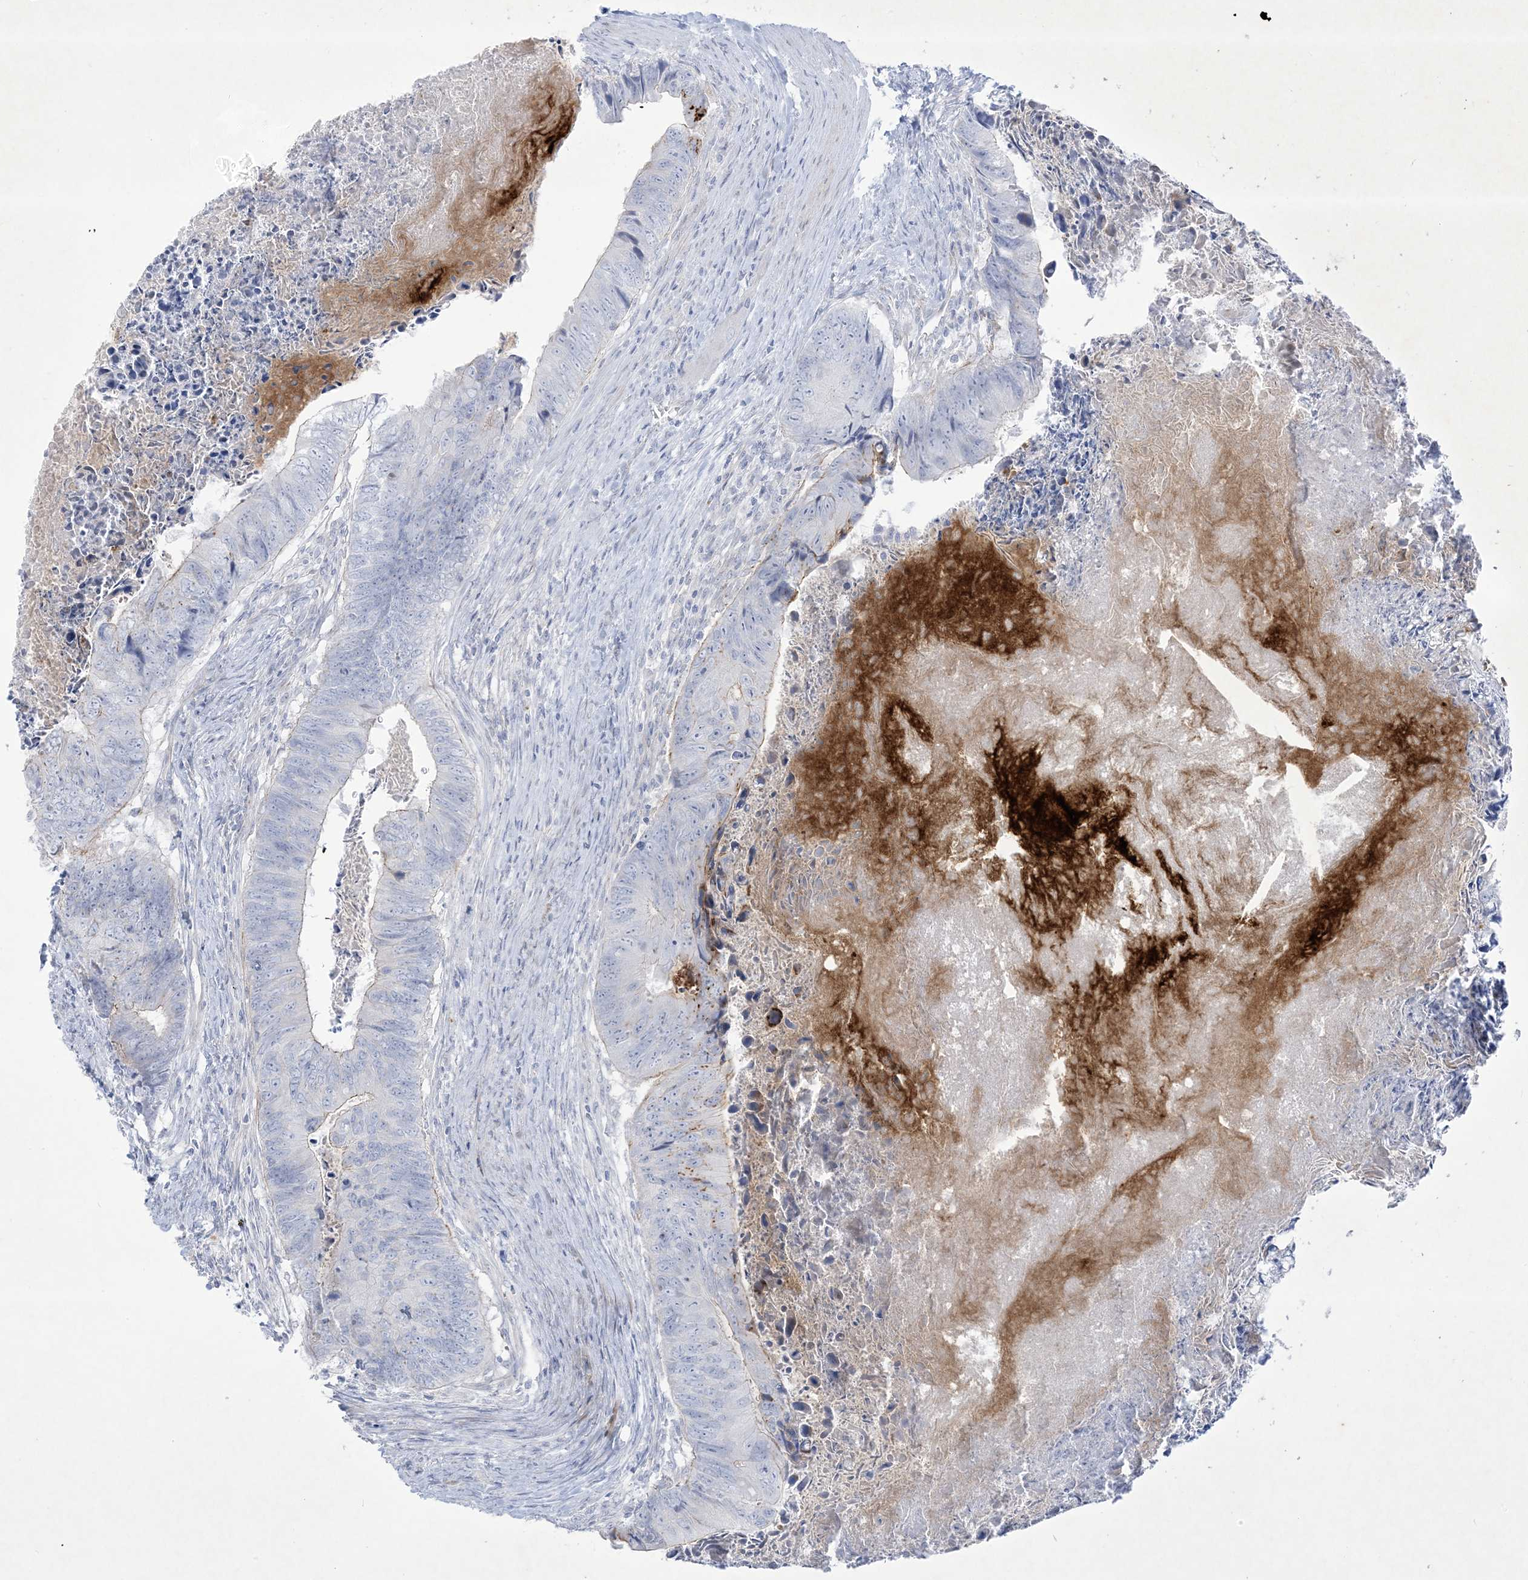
{"staining": {"intensity": "negative", "quantity": "none", "location": "none"}, "tissue": "colorectal cancer", "cell_type": "Tumor cells", "image_type": "cancer", "snomed": [{"axis": "morphology", "description": "Adenocarcinoma, NOS"}, {"axis": "topography", "description": "Colon"}], "caption": "Tumor cells show no significant protein staining in colorectal adenocarcinoma.", "gene": "B3GNT7", "patient": {"sex": "female", "age": 67}}